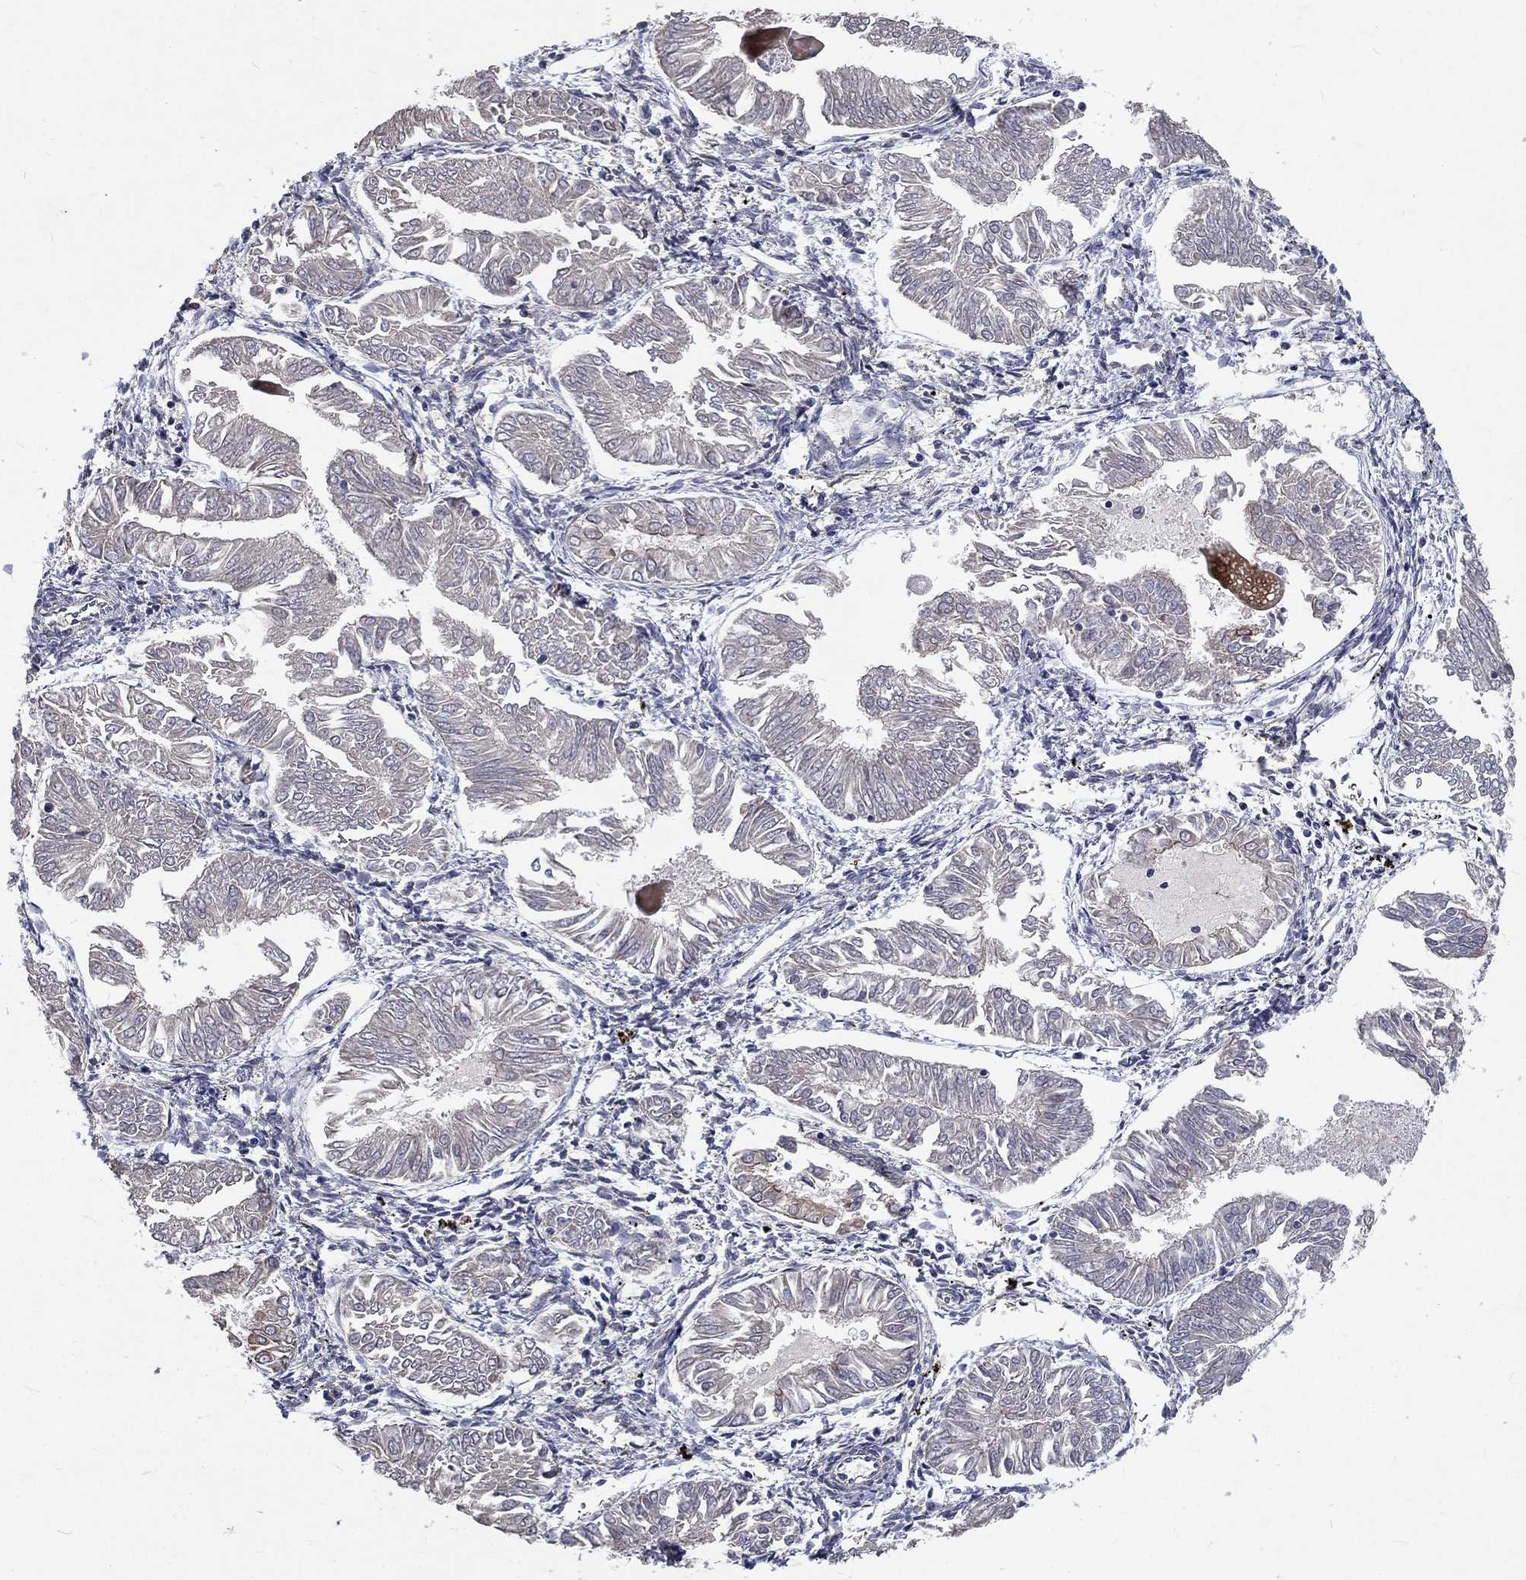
{"staining": {"intensity": "negative", "quantity": "none", "location": "none"}, "tissue": "endometrial cancer", "cell_type": "Tumor cells", "image_type": "cancer", "snomed": [{"axis": "morphology", "description": "Adenocarcinoma, NOS"}, {"axis": "topography", "description": "Endometrium"}], "caption": "IHC photomicrograph of human adenocarcinoma (endometrial) stained for a protein (brown), which exhibits no positivity in tumor cells. (Stains: DAB immunohistochemistry with hematoxylin counter stain, Microscopy: brightfield microscopy at high magnification).", "gene": "CHST5", "patient": {"sex": "female", "age": 53}}